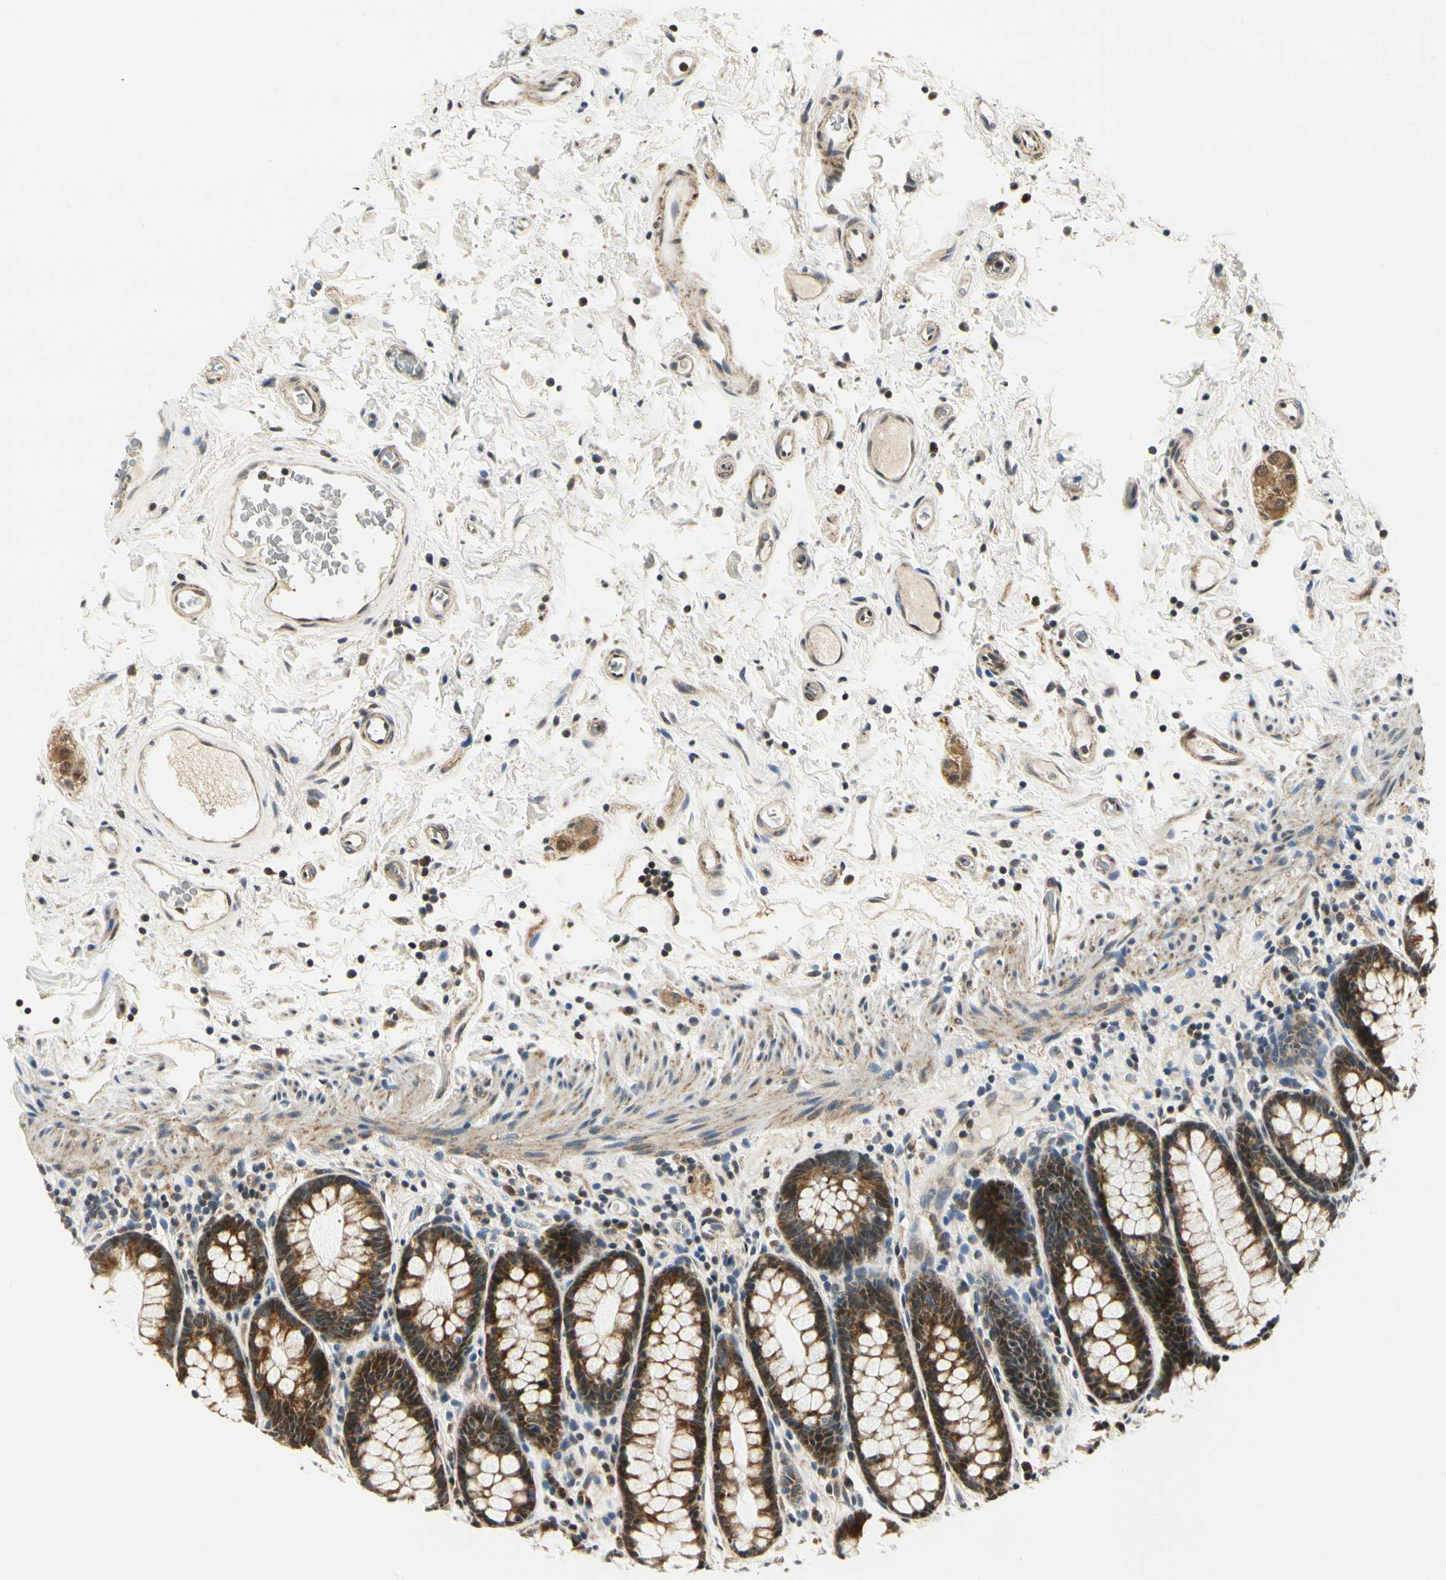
{"staining": {"intensity": "strong", "quantity": ">75%", "location": "cytoplasmic/membranous"}, "tissue": "rectum", "cell_type": "Glandular cells", "image_type": "normal", "snomed": [{"axis": "morphology", "description": "Normal tissue, NOS"}, {"axis": "topography", "description": "Rectum"}], "caption": "IHC staining of normal rectum, which demonstrates high levels of strong cytoplasmic/membranous positivity in approximately >75% of glandular cells indicating strong cytoplasmic/membranous protein positivity. The staining was performed using DAB (brown) for protein detection and nuclei were counterstained in hematoxylin (blue).", "gene": "PDK2", "patient": {"sex": "male", "age": 92}}